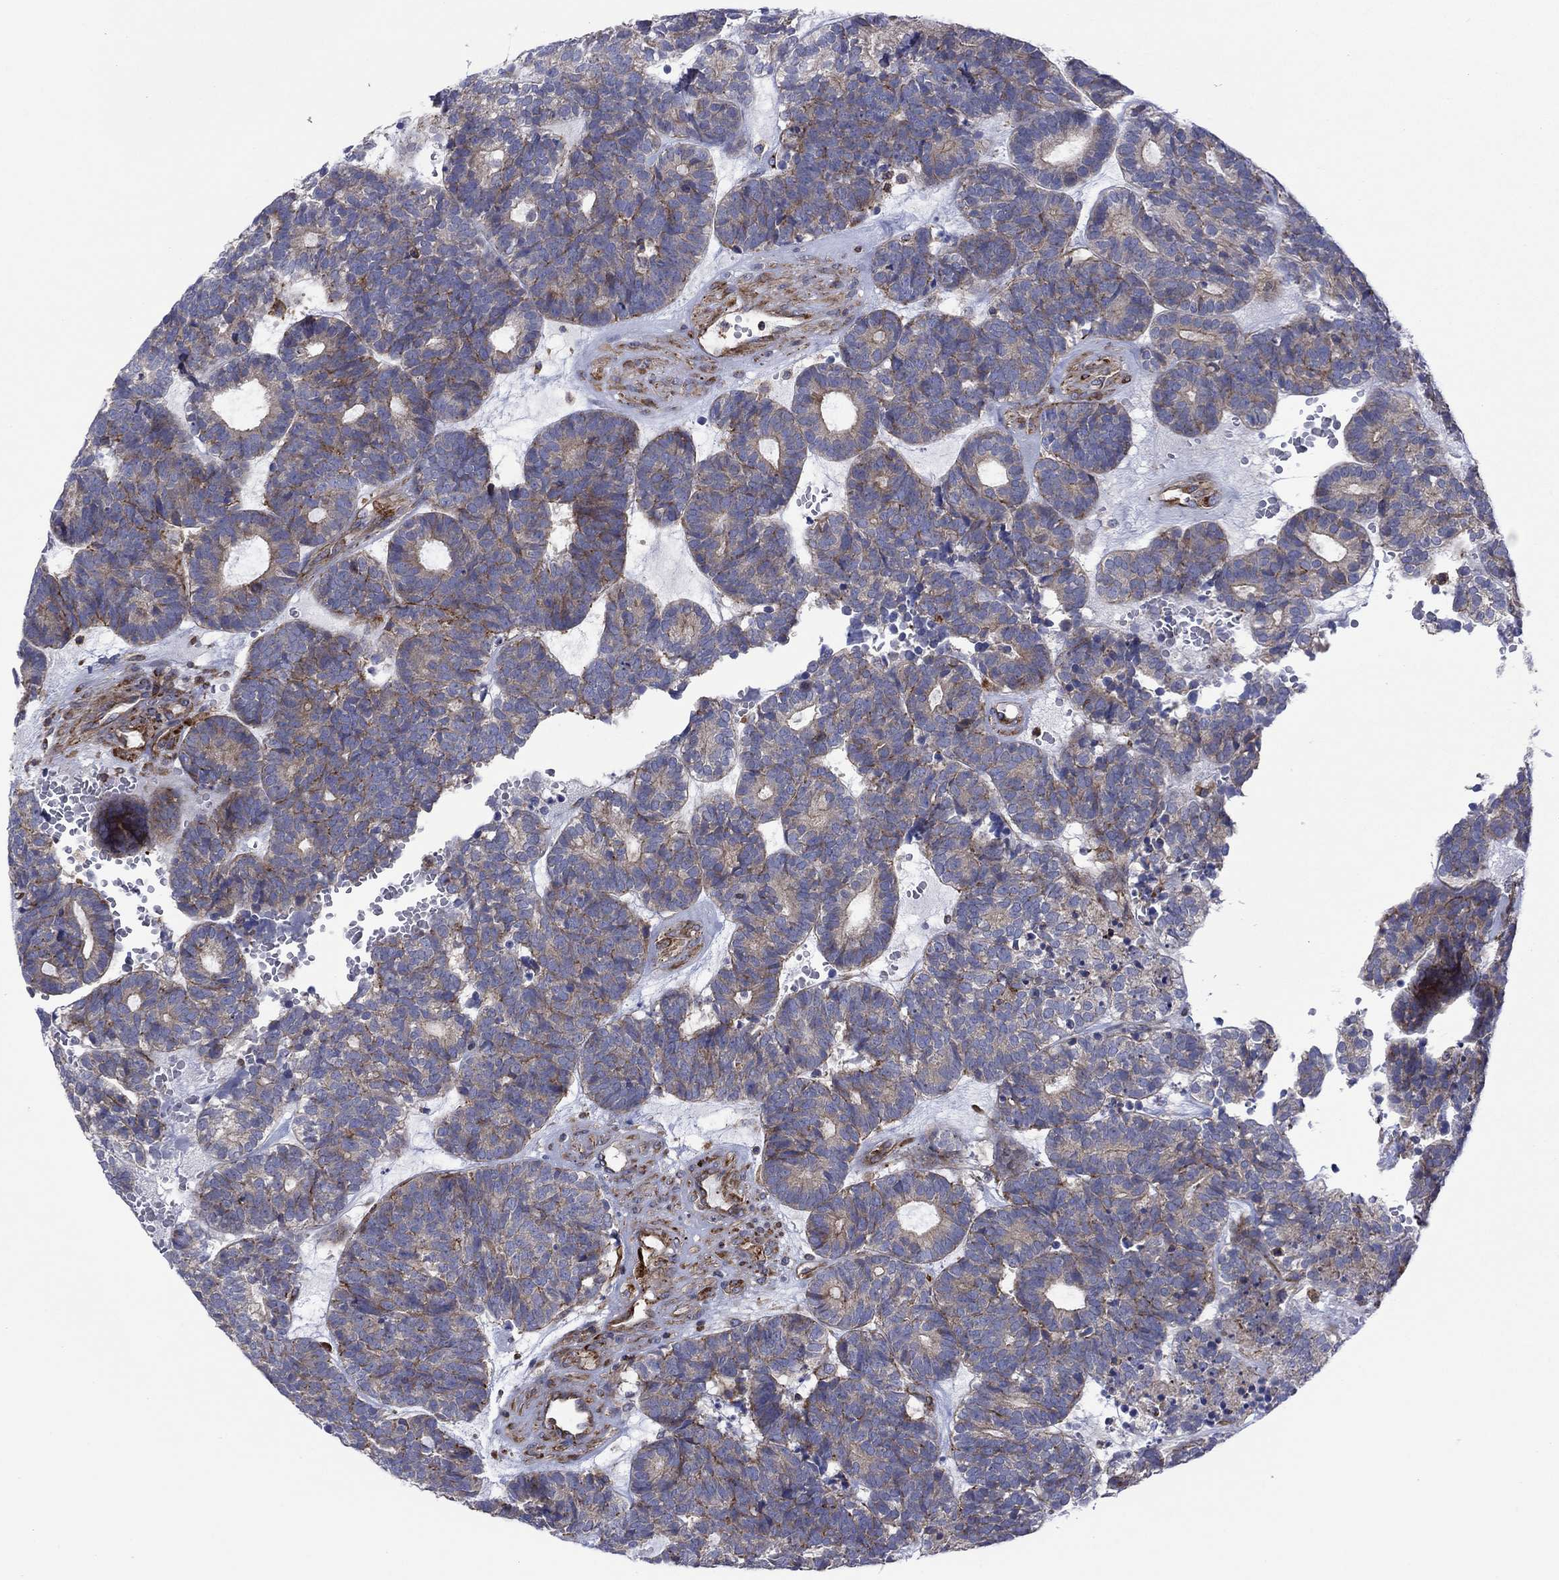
{"staining": {"intensity": "strong", "quantity": "<25%", "location": "cytoplasmic/membranous"}, "tissue": "head and neck cancer", "cell_type": "Tumor cells", "image_type": "cancer", "snomed": [{"axis": "morphology", "description": "Adenocarcinoma, NOS"}, {"axis": "topography", "description": "Head-Neck"}], "caption": "Human head and neck cancer stained for a protein (brown) demonstrates strong cytoplasmic/membranous positive expression in approximately <25% of tumor cells.", "gene": "PAG1", "patient": {"sex": "female", "age": 81}}